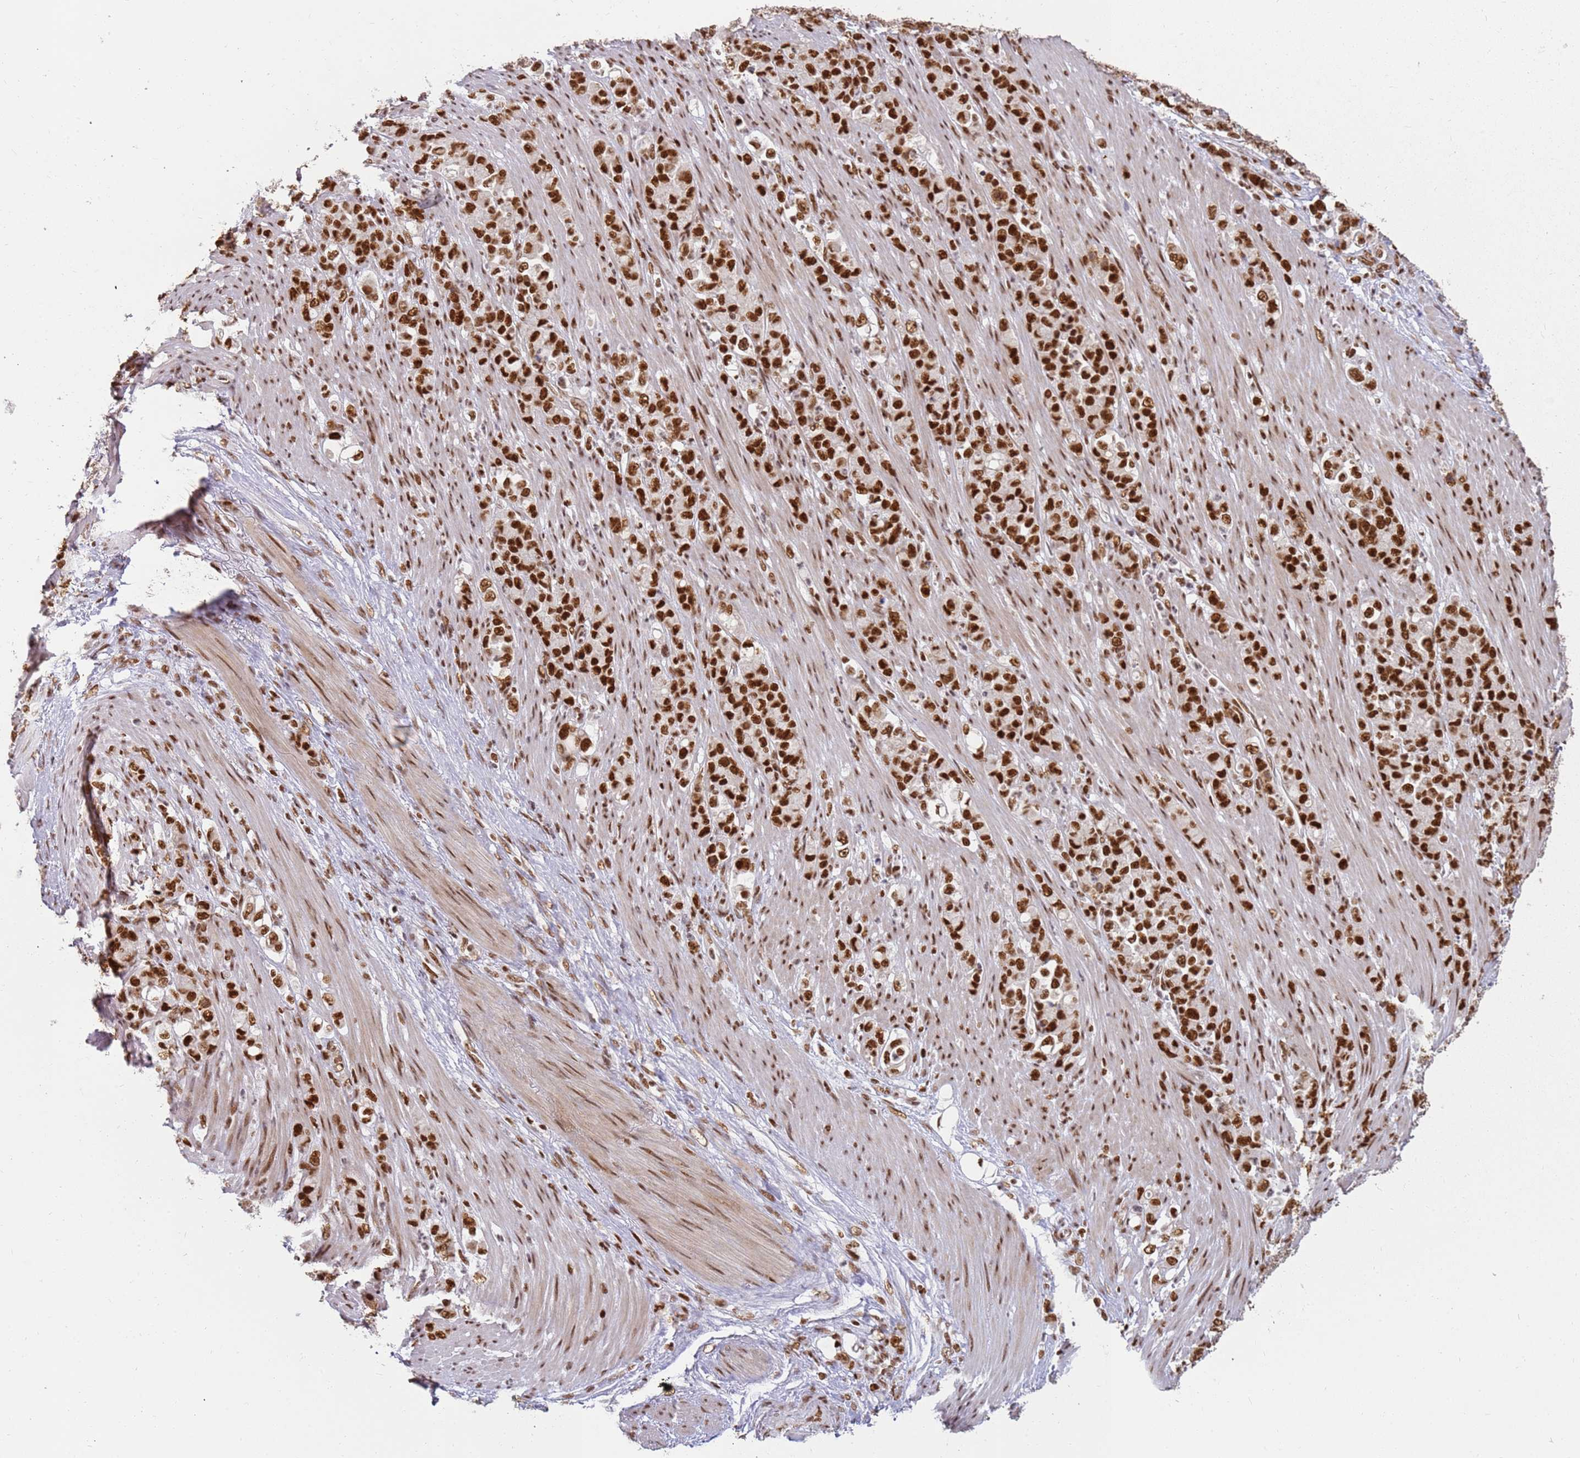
{"staining": {"intensity": "strong", "quantity": ">75%", "location": "nuclear"}, "tissue": "stomach cancer", "cell_type": "Tumor cells", "image_type": "cancer", "snomed": [{"axis": "morphology", "description": "Normal tissue, NOS"}, {"axis": "morphology", "description": "Adenocarcinoma, NOS"}, {"axis": "topography", "description": "Stomach"}], "caption": "A high-resolution photomicrograph shows immunohistochemistry (IHC) staining of stomach adenocarcinoma, which shows strong nuclear staining in about >75% of tumor cells.", "gene": "TENT4A", "patient": {"sex": "female", "age": 79}}